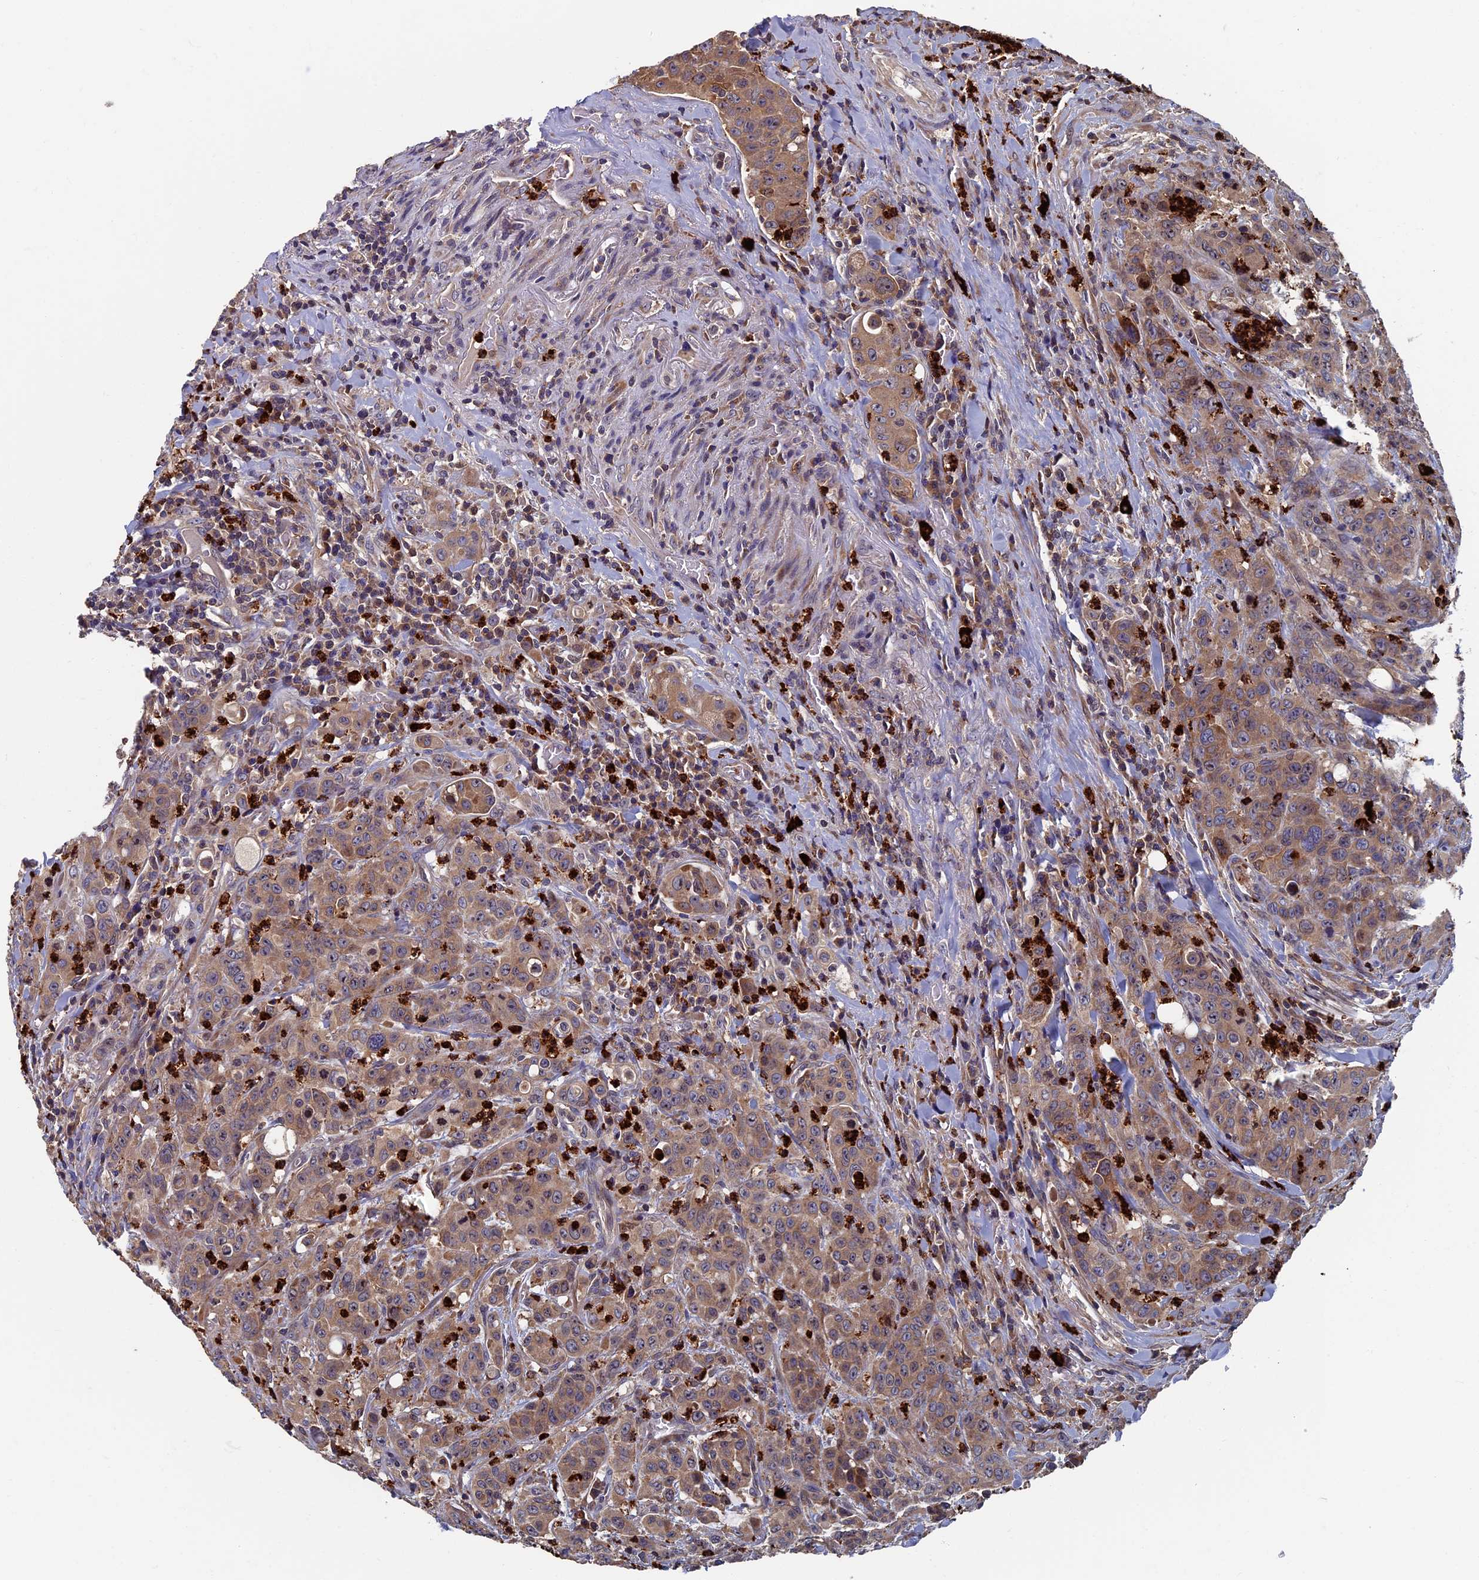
{"staining": {"intensity": "moderate", "quantity": ">75%", "location": "cytoplasmic/membranous"}, "tissue": "colorectal cancer", "cell_type": "Tumor cells", "image_type": "cancer", "snomed": [{"axis": "morphology", "description": "Adenocarcinoma, NOS"}, {"axis": "topography", "description": "Colon"}], "caption": "Immunohistochemistry photomicrograph of neoplastic tissue: colorectal cancer stained using immunohistochemistry (IHC) reveals medium levels of moderate protein expression localized specifically in the cytoplasmic/membranous of tumor cells, appearing as a cytoplasmic/membranous brown color.", "gene": "TNK2", "patient": {"sex": "male", "age": 62}}